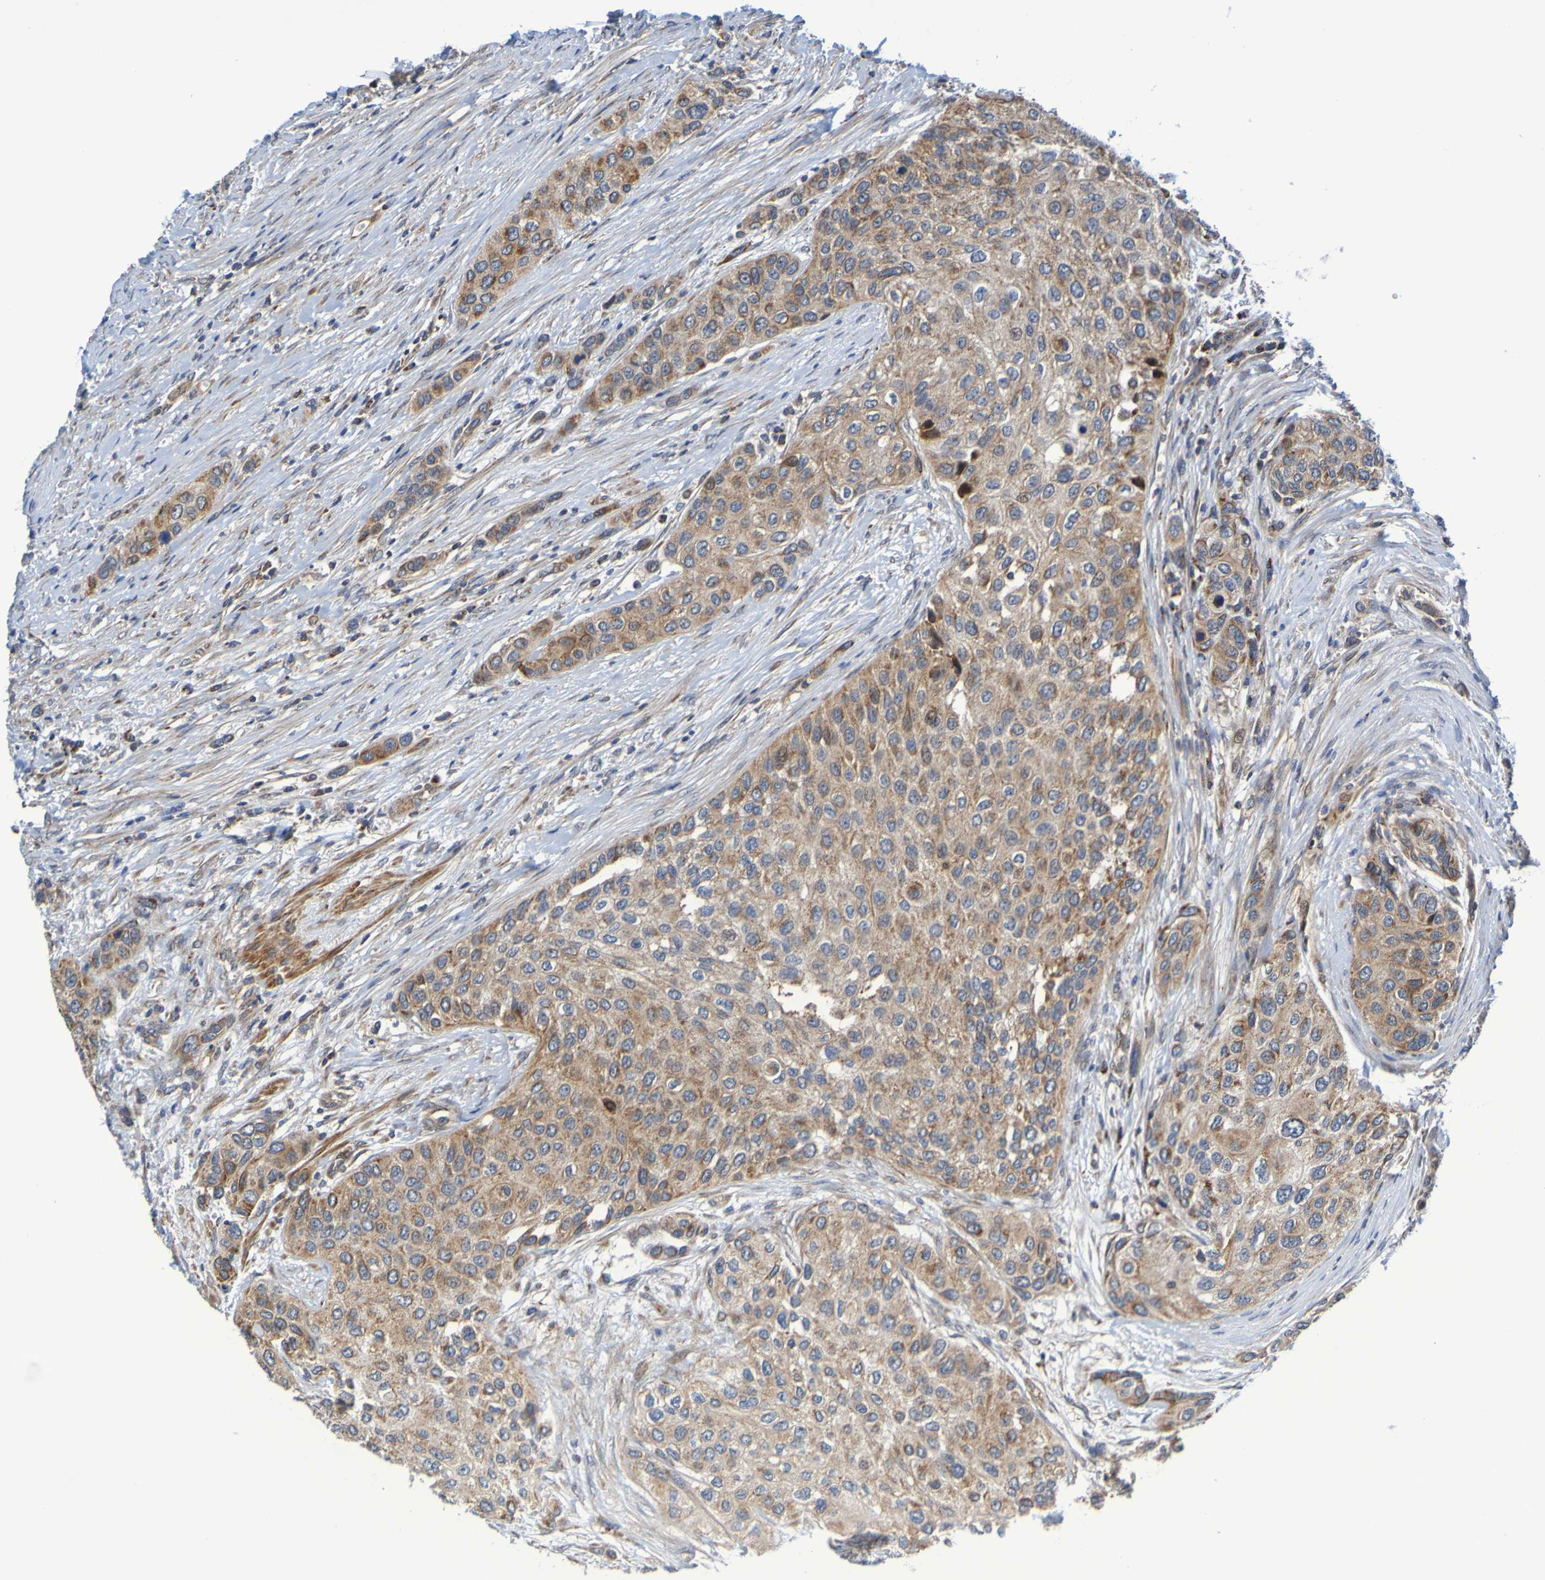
{"staining": {"intensity": "moderate", "quantity": ">75%", "location": "cytoplasmic/membranous"}, "tissue": "urothelial cancer", "cell_type": "Tumor cells", "image_type": "cancer", "snomed": [{"axis": "morphology", "description": "Urothelial carcinoma, High grade"}, {"axis": "topography", "description": "Urinary bladder"}], "caption": "Protein expression analysis of human urothelial cancer reveals moderate cytoplasmic/membranous staining in about >75% of tumor cells. (DAB IHC, brown staining for protein, blue staining for nuclei).", "gene": "CCDC51", "patient": {"sex": "female", "age": 56}}